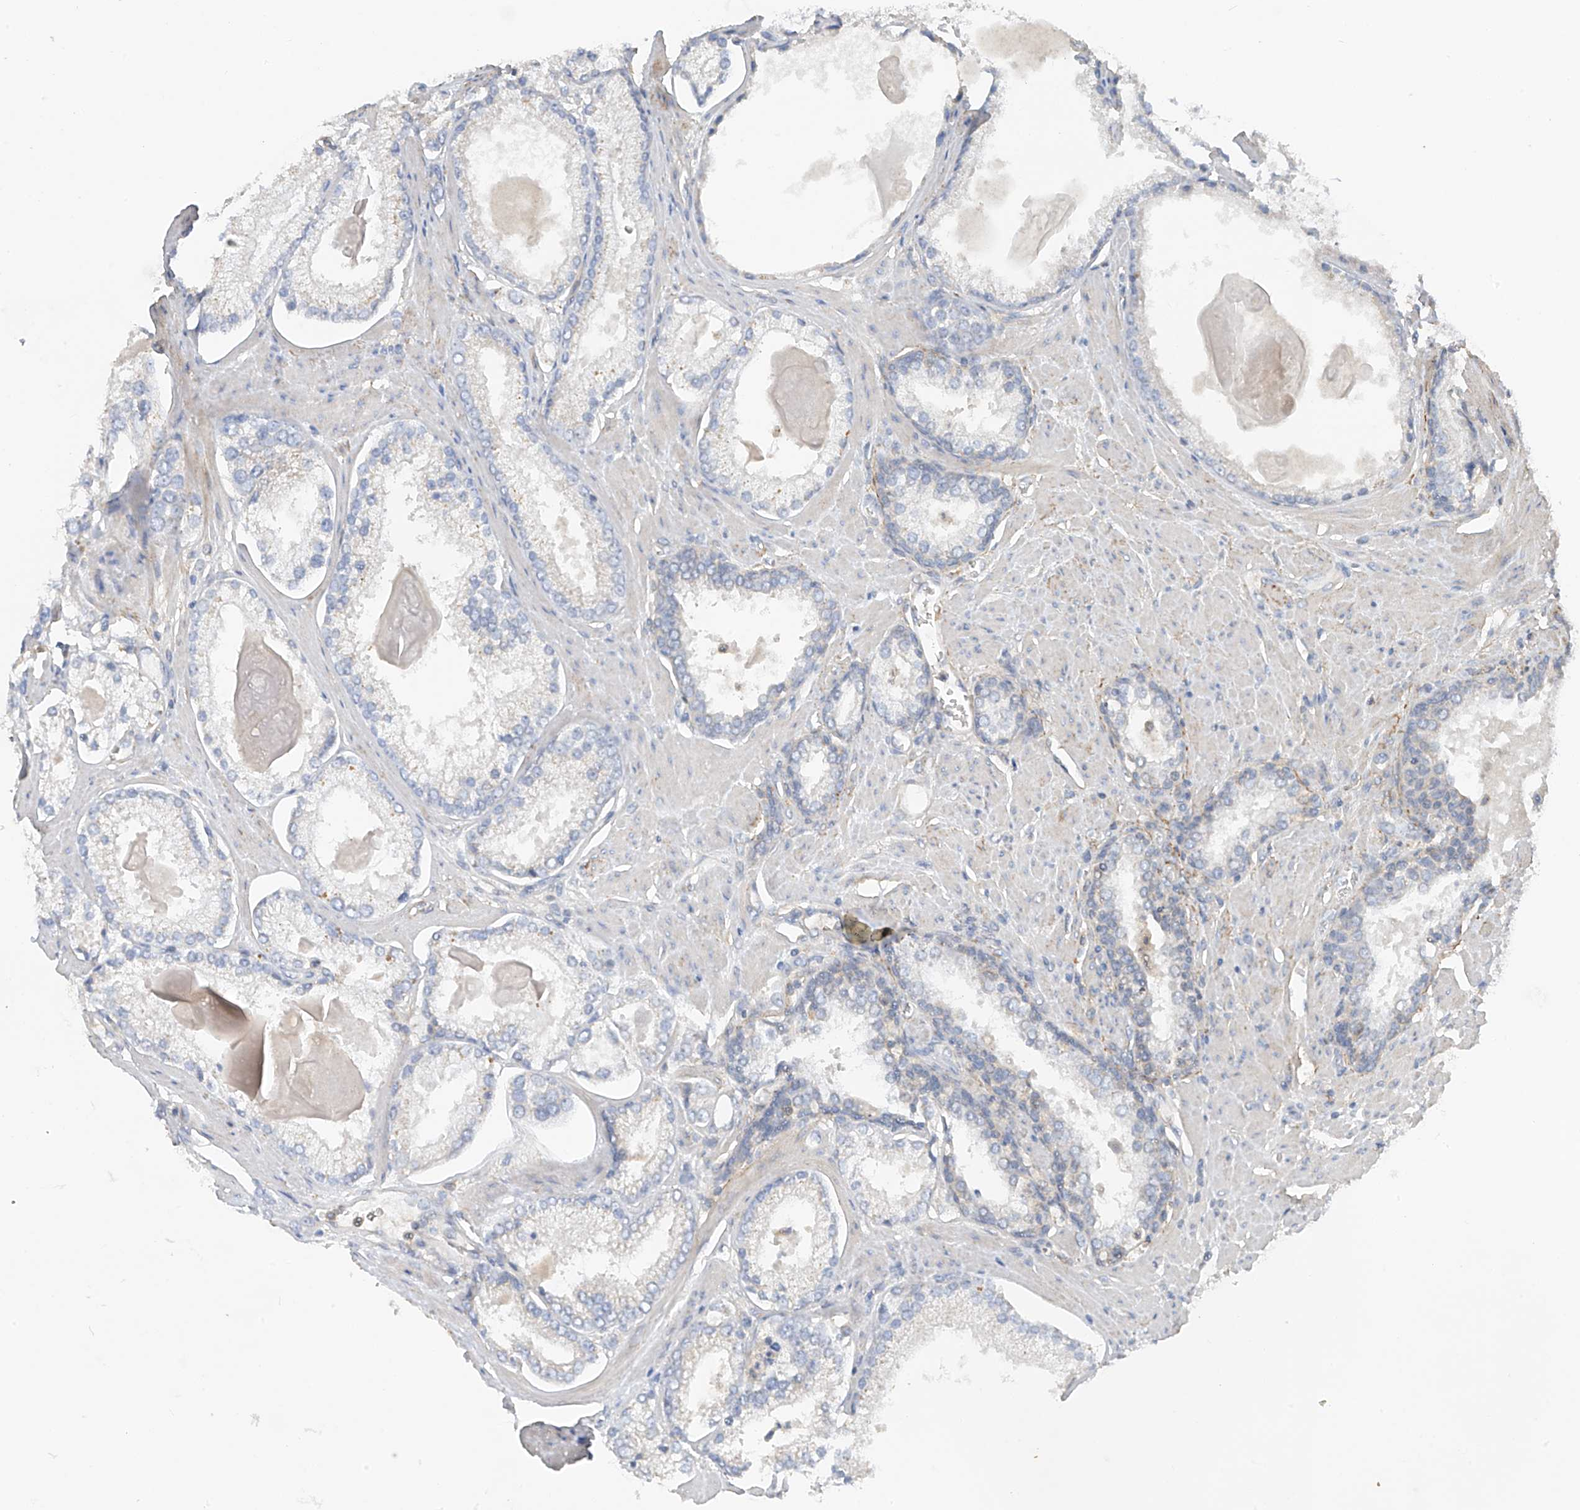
{"staining": {"intensity": "negative", "quantity": "none", "location": "none"}, "tissue": "prostate cancer", "cell_type": "Tumor cells", "image_type": "cancer", "snomed": [{"axis": "morphology", "description": "Adenocarcinoma, Low grade"}, {"axis": "topography", "description": "Prostate"}], "caption": "IHC of prostate cancer (low-grade adenocarcinoma) demonstrates no expression in tumor cells.", "gene": "GALNTL6", "patient": {"sex": "male", "age": 54}}